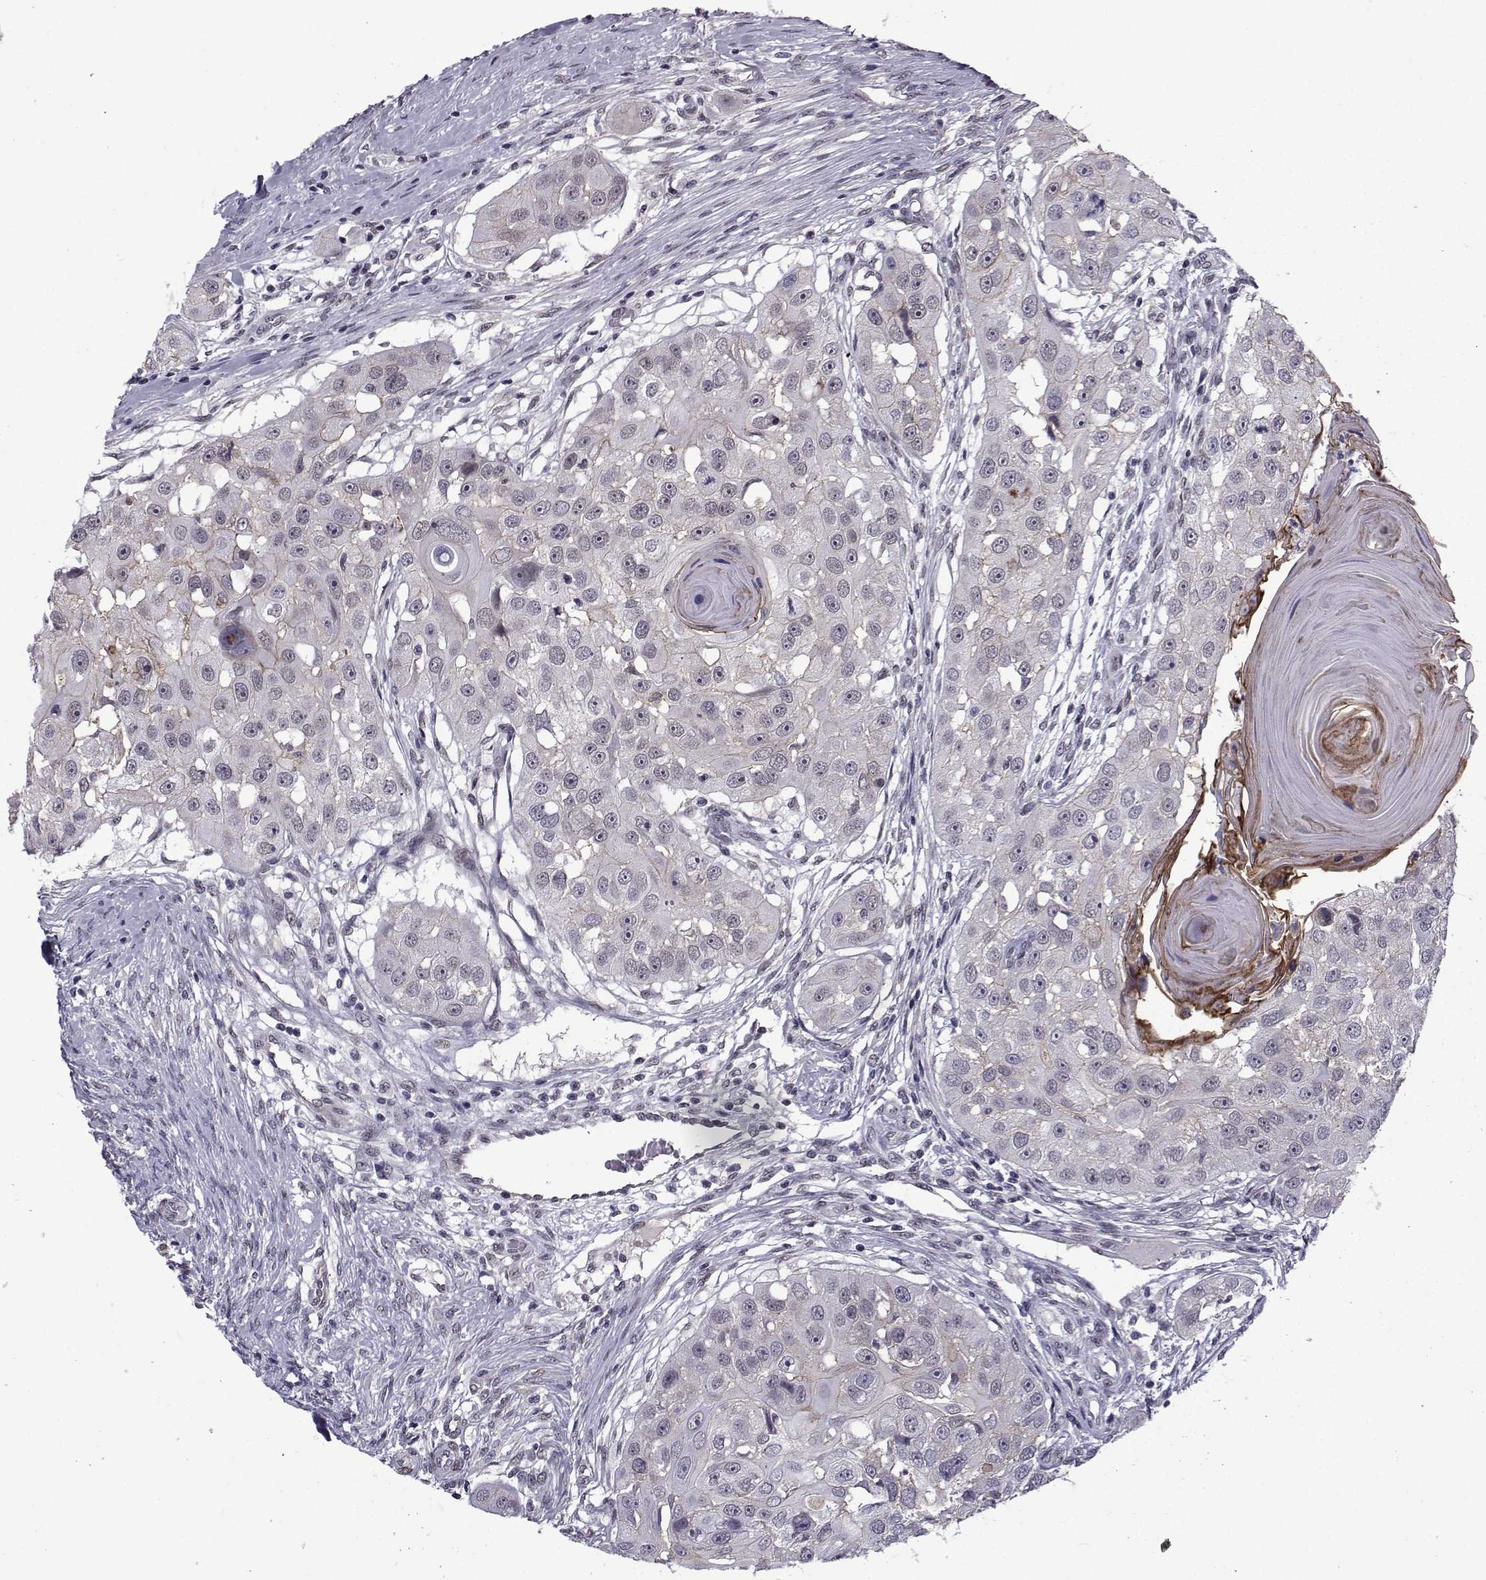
{"staining": {"intensity": "weak", "quantity": "25%-75%", "location": "cytoplasmic/membranous"}, "tissue": "head and neck cancer", "cell_type": "Tumor cells", "image_type": "cancer", "snomed": [{"axis": "morphology", "description": "Squamous cell carcinoma, NOS"}, {"axis": "topography", "description": "Head-Neck"}], "caption": "An image of head and neck cancer (squamous cell carcinoma) stained for a protein shows weak cytoplasmic/membranous brown staining in tumor cells.", "gene": "RBM24", "patient": {"sex": "male", "age": 51}}